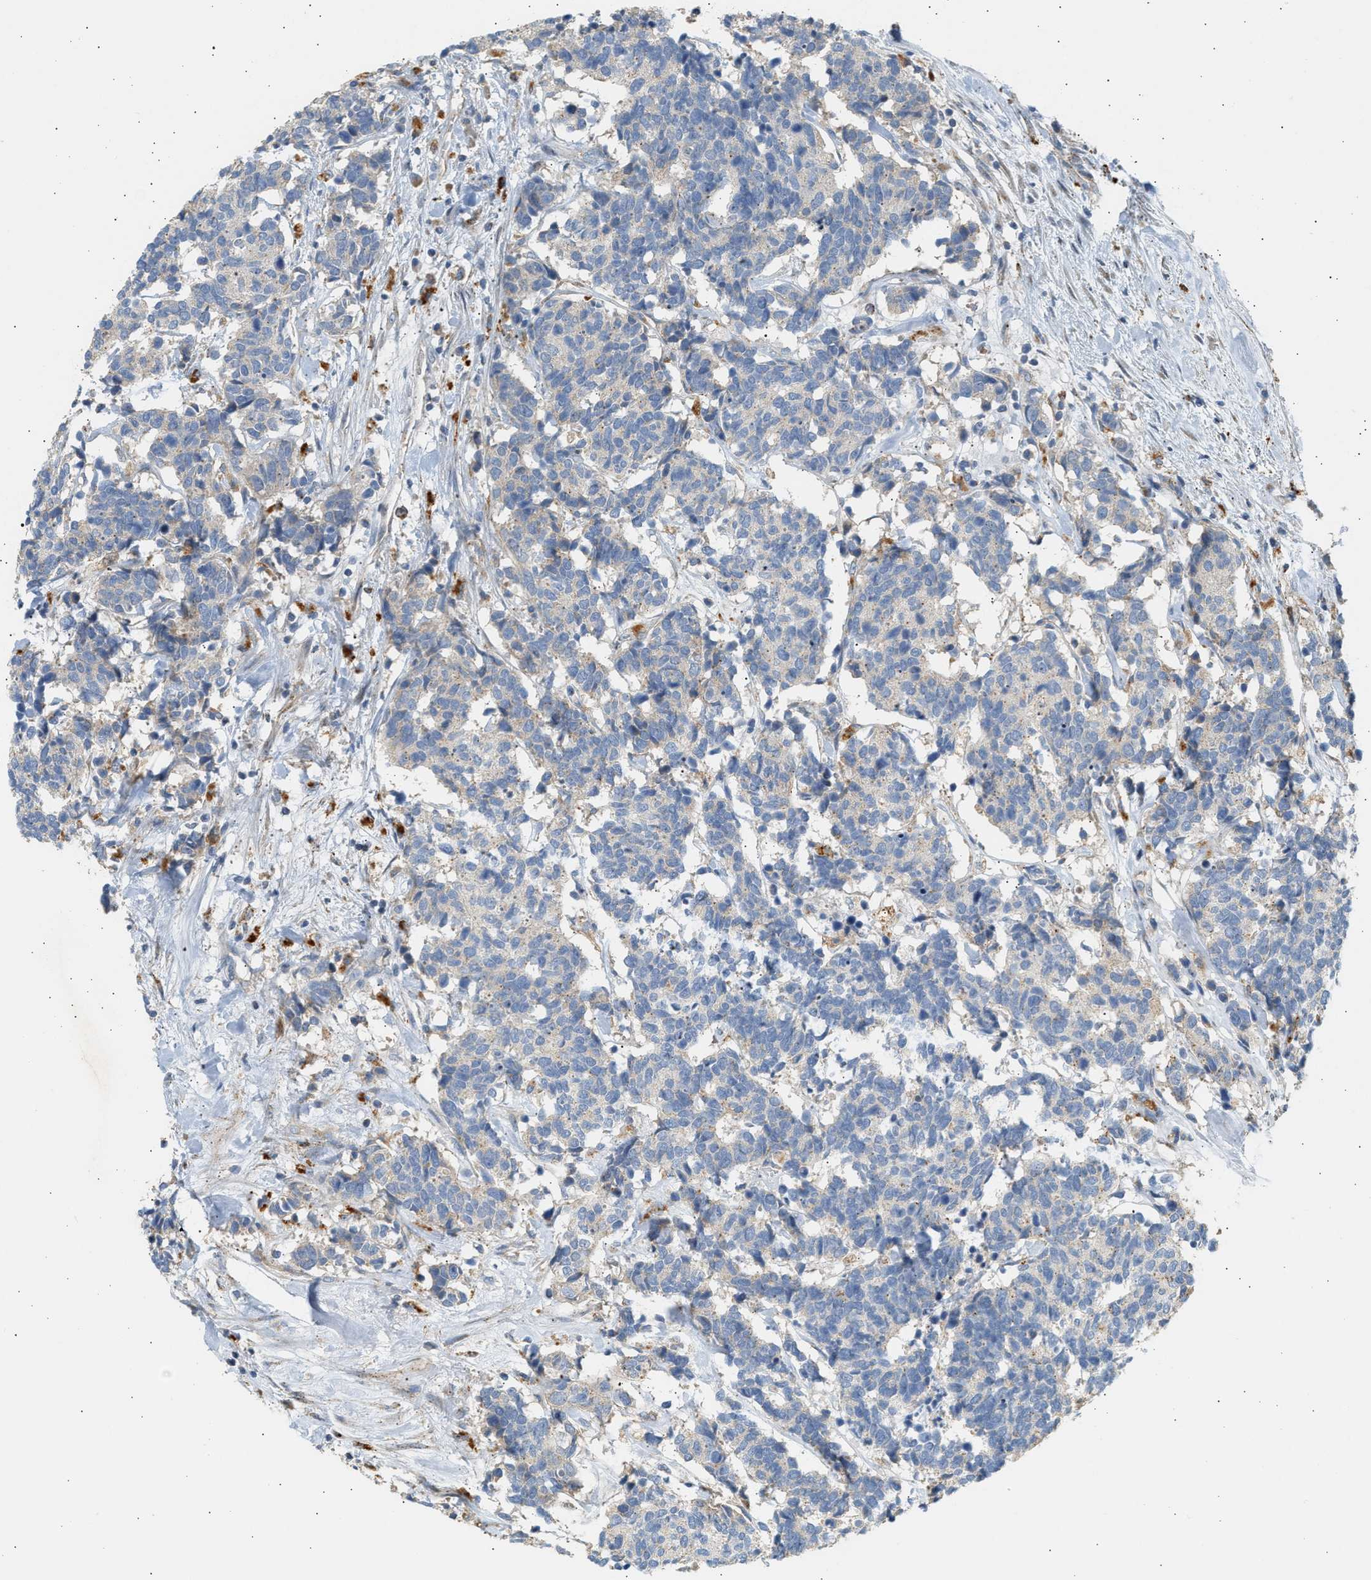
{"staining": {"intensity": "negative", "quantity": "none", "location": "none"}, "tissue": "carcinoid", "cell_type": "Tumor cells", "image_type": "cancer", "snomed": [{"axis": "morphology", "description": "Carcinoma, NOS"}, {"axis": "morphology", "description": "Carcinoid, malignant, NOS"}, {"axis": "topography", "description": "Urinary bladder"}], "caption": "Tumor cells show no significant positivity in carcinoid.", "gene": "ENTHD1", "patient": {"sex": "male", "age": 57}}